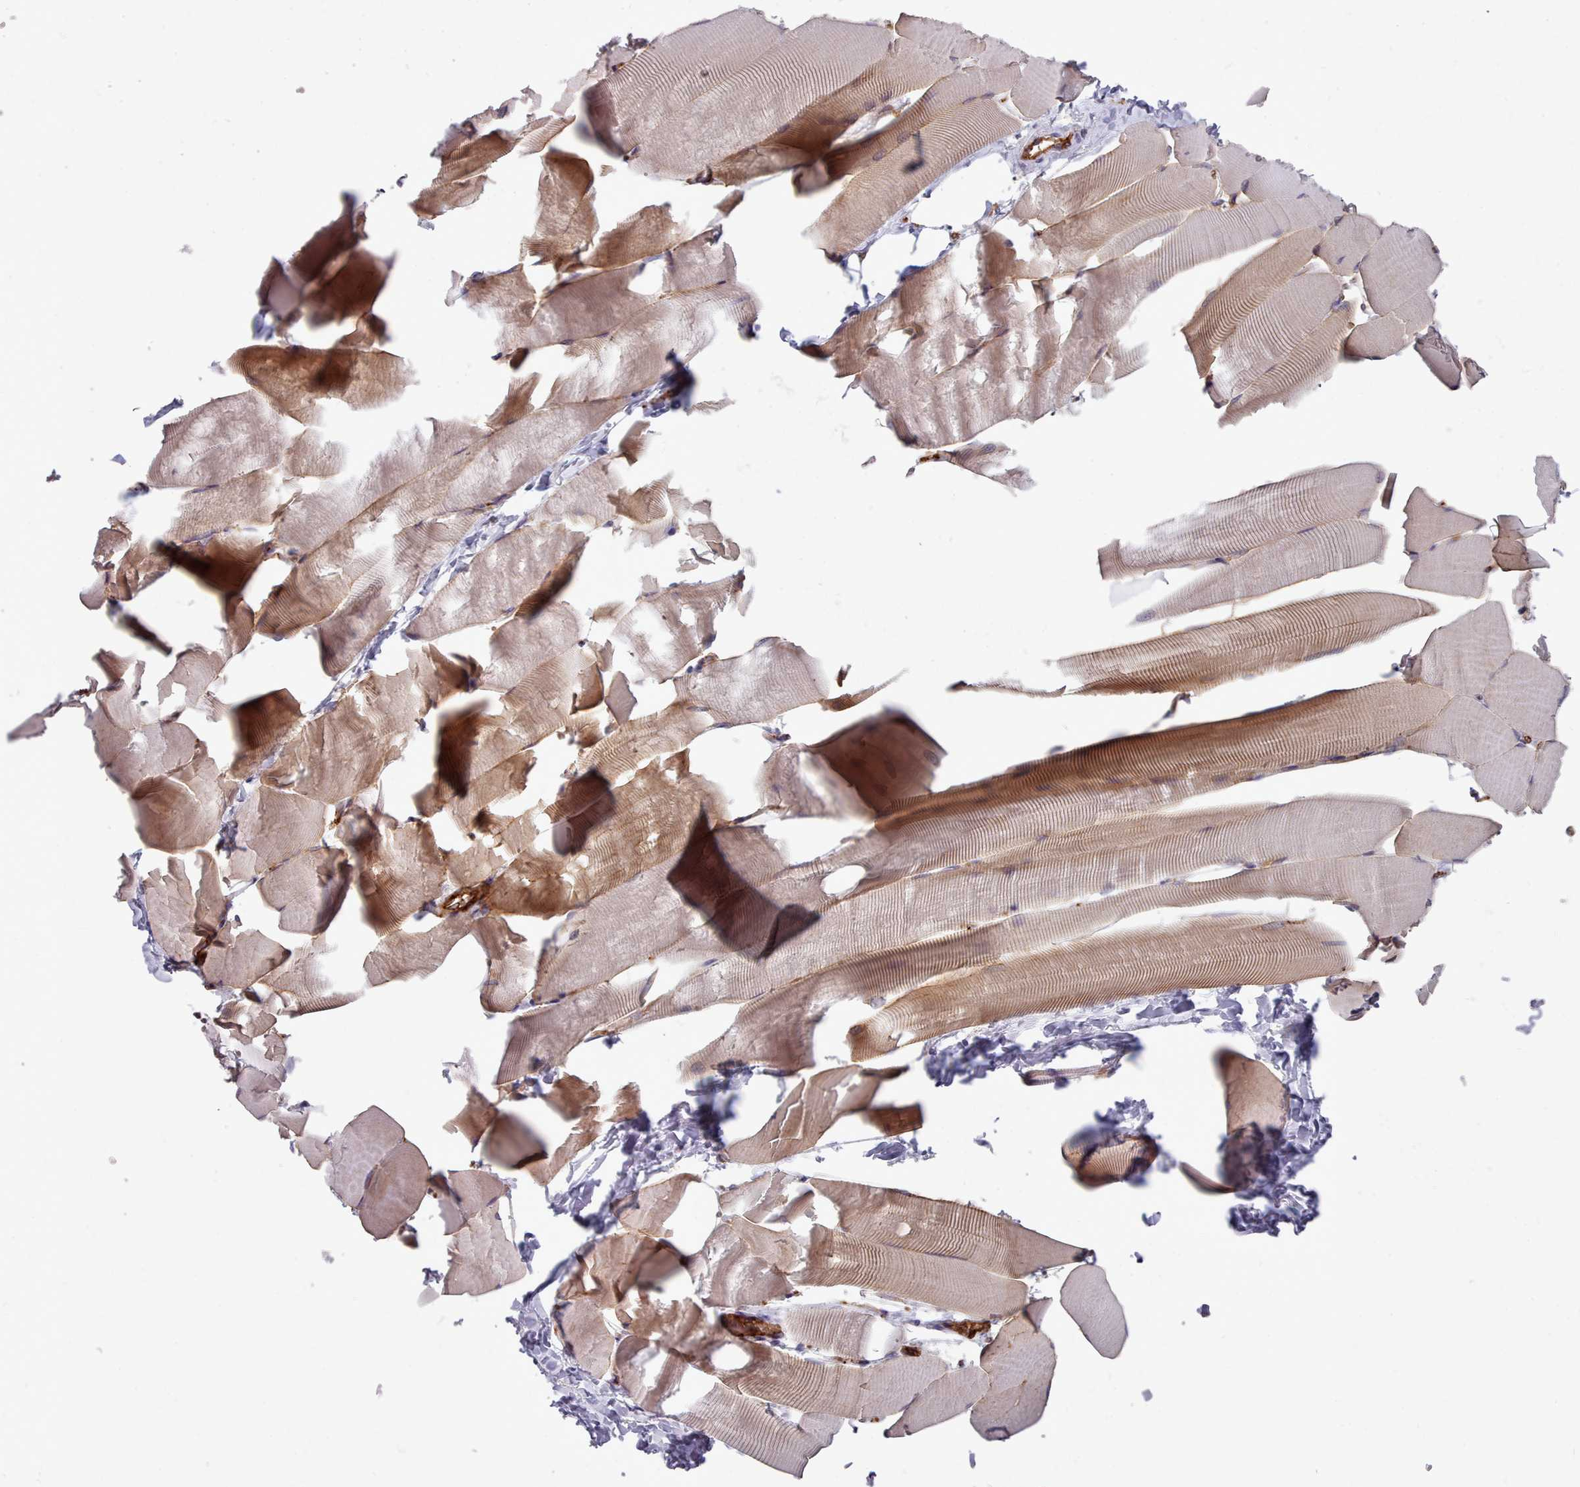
{"staining": {"intensity": "strong", "quantity": "<25%", "location": "cytoplasmic/membranous"}, "tissue": "skeletal muscle", "cell_type": "Myocytes", "image_type": "normal", "snomed": [{"axis": "morphology", "description": "Normal tissue, NOS"}, {"axis": "topography", "description": "Skeletal muscle"}], "caption": "Protein expression analysis of unremarkable human skeletal muscle reveals strong cytoplasmic/membranous positivity in approximately <25% of myocytes.", "gene": "CD300LF", "patient": {"sex": "male", "age": 25}}